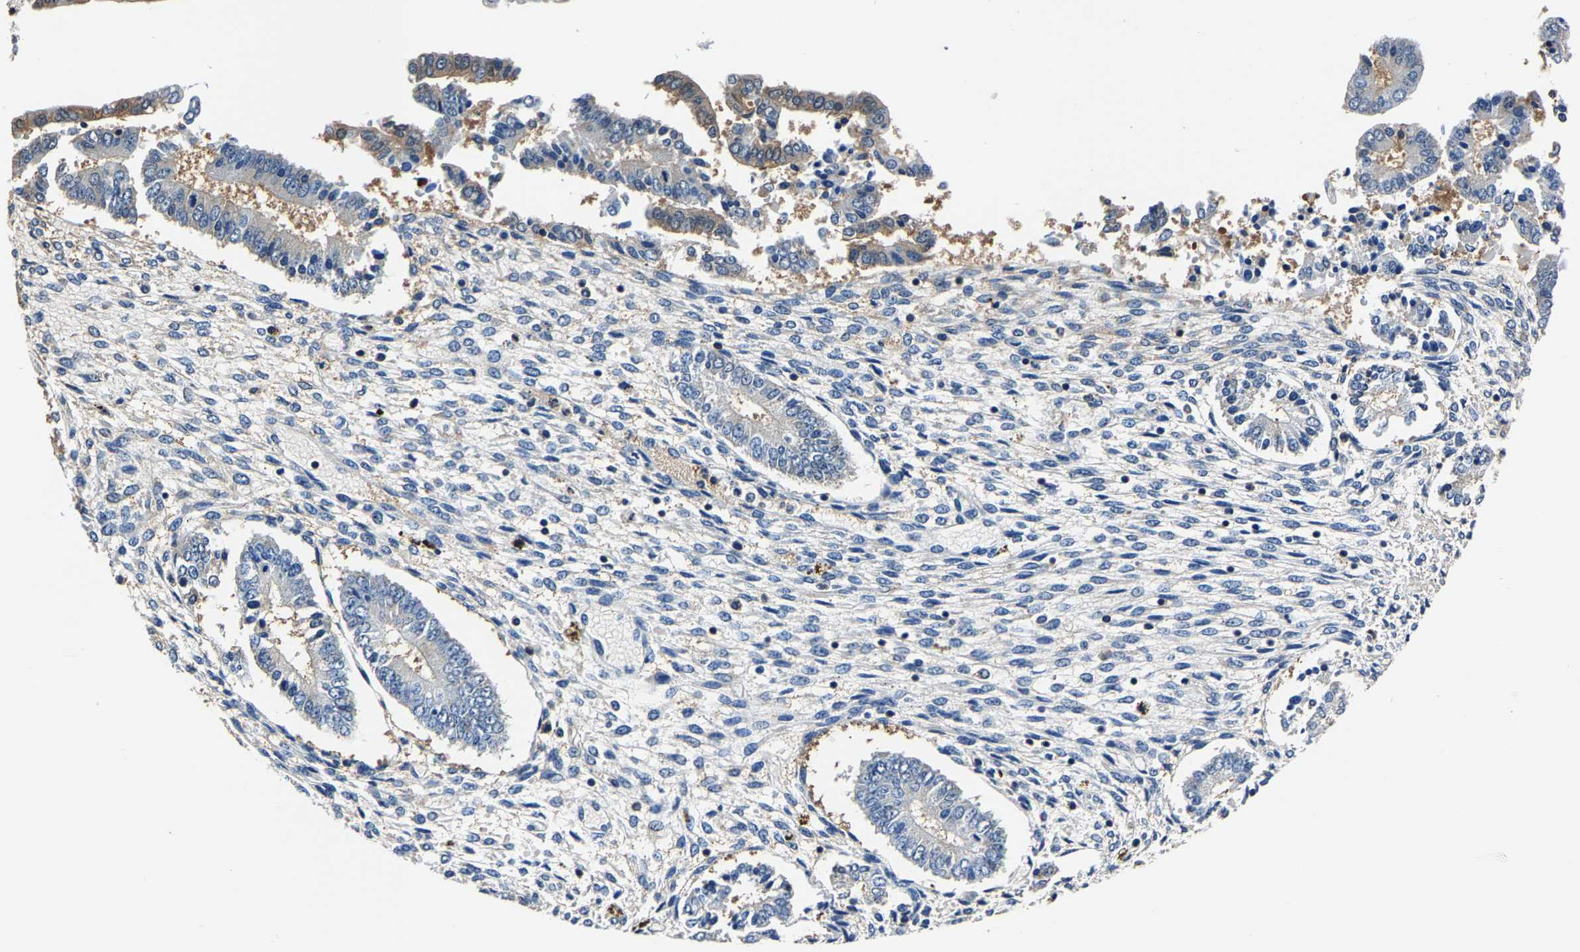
{"staining": {"intensity": "negative", "quantity": "none", "location": "none"}, "tissue": "endometrium", "cell_type": "Cells in endometrial stroma", "image_type": "normal", "snomed": [{"axis": "morphology", "description": "Normal tissue, NOS"}, {"axis": "topography", "description": "Endometrium"}], "caption": "This is an IHC image of unremarkable endometrium. There is no positivity in cells in endometrial stroma.", "gene": "ALDOB", "patient": {"sex": "female", "age": 42}}